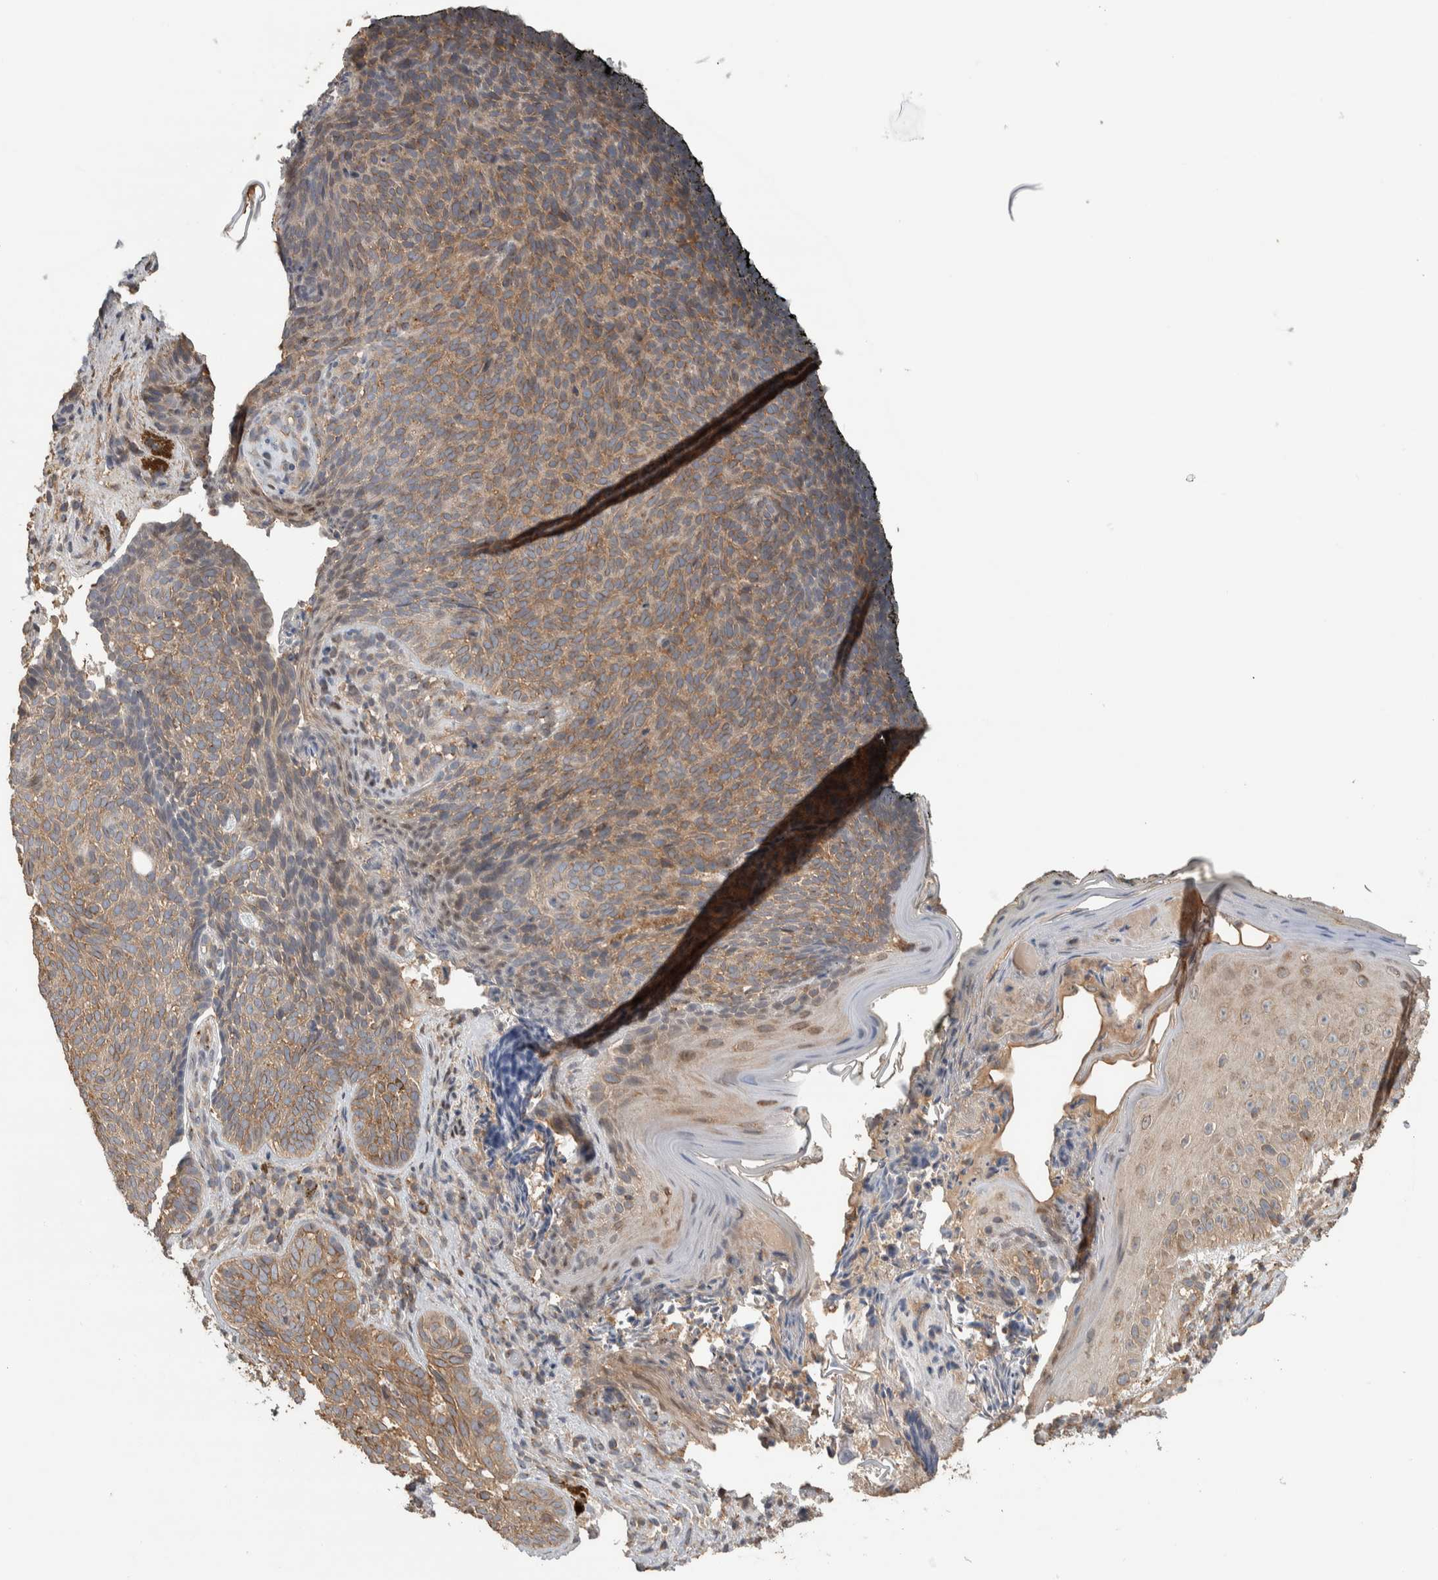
{"staining": {"intensity": "moderate", "quantity": ">75%", "location": "cytoplasmic/membranous"}, "tissue": "skin cancer", "cell_type": "Tumor cells", "image_type": "cancer", "snomed": [{"axis": "morphology", "description": "Basal cell carcinoma"}, {"axis": "topography", "description": "Skin"}], "caption": "Immunohistochemistry histopathology image of skin cancer stained for a protein (brown), which demonstrates medium levels of moderate cytoplasmic/membranous expression in approximately >75% of tumor cells.", "gene": "IFRD1", "patient": {"sex": "male", "age": 61}}